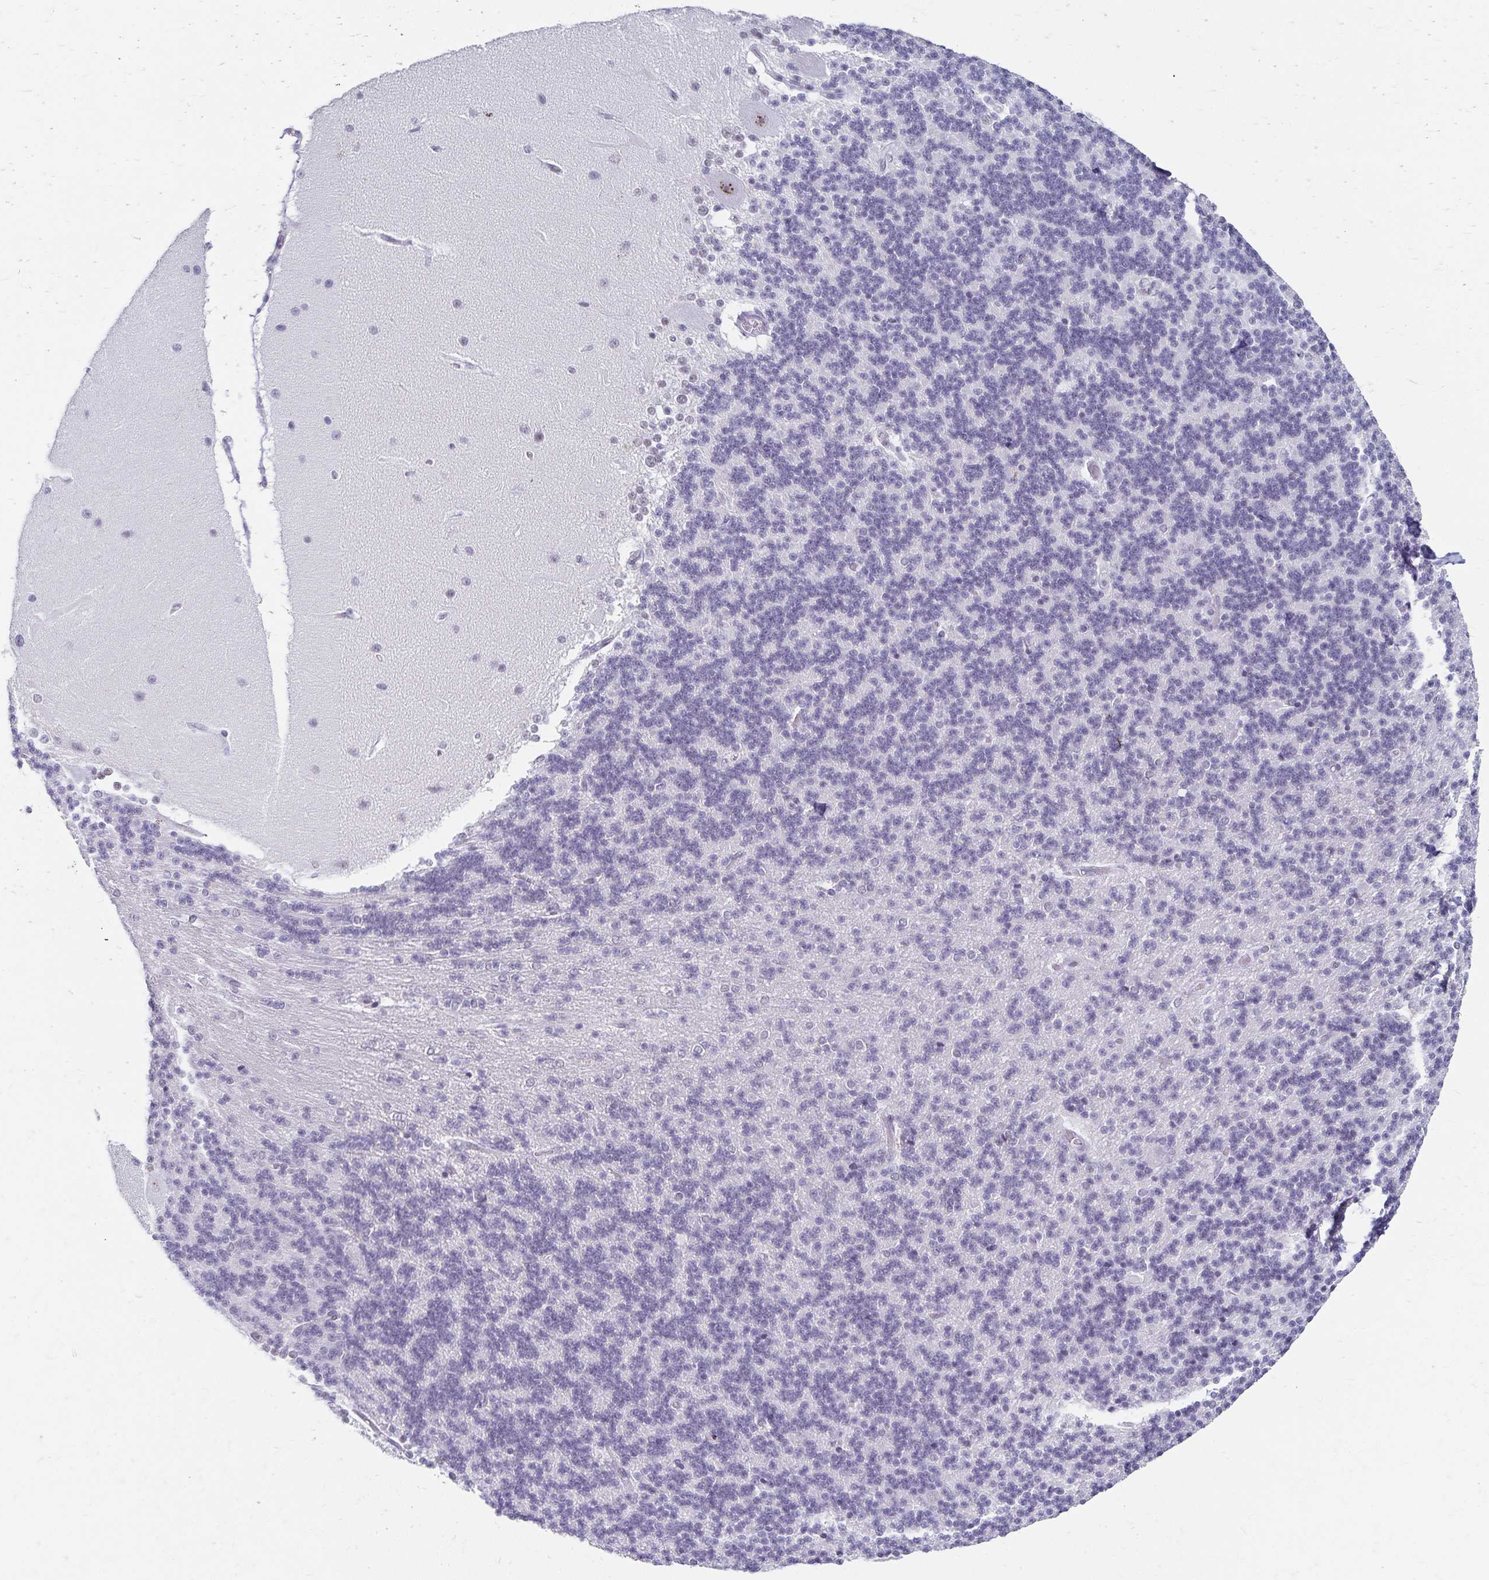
{"staining": {"intensity": "negative", "quantity": "none", "location": "none"}, "tissue": "cerebellum", "cell_type": "Cells in granular layer", "image_type": "normal", "snomed": [{"axis": "morphology", "description": "Normal tissue, NOS"}, {"axis": "topography", "description": "Cerebellum"}], "caption": "Cerebellum was stained to show a protein in brown. There is no significant expression in cells in granular layer. (Stains: DAB (3,3'-diaminobenzidine) immunohistochemistry (IHC) with hematoxylin counter stain, Microscopy: brightfield microscopy at high magnification).", "gene": "C20orf85", "patient": {"sex": "female", "age": 54}}